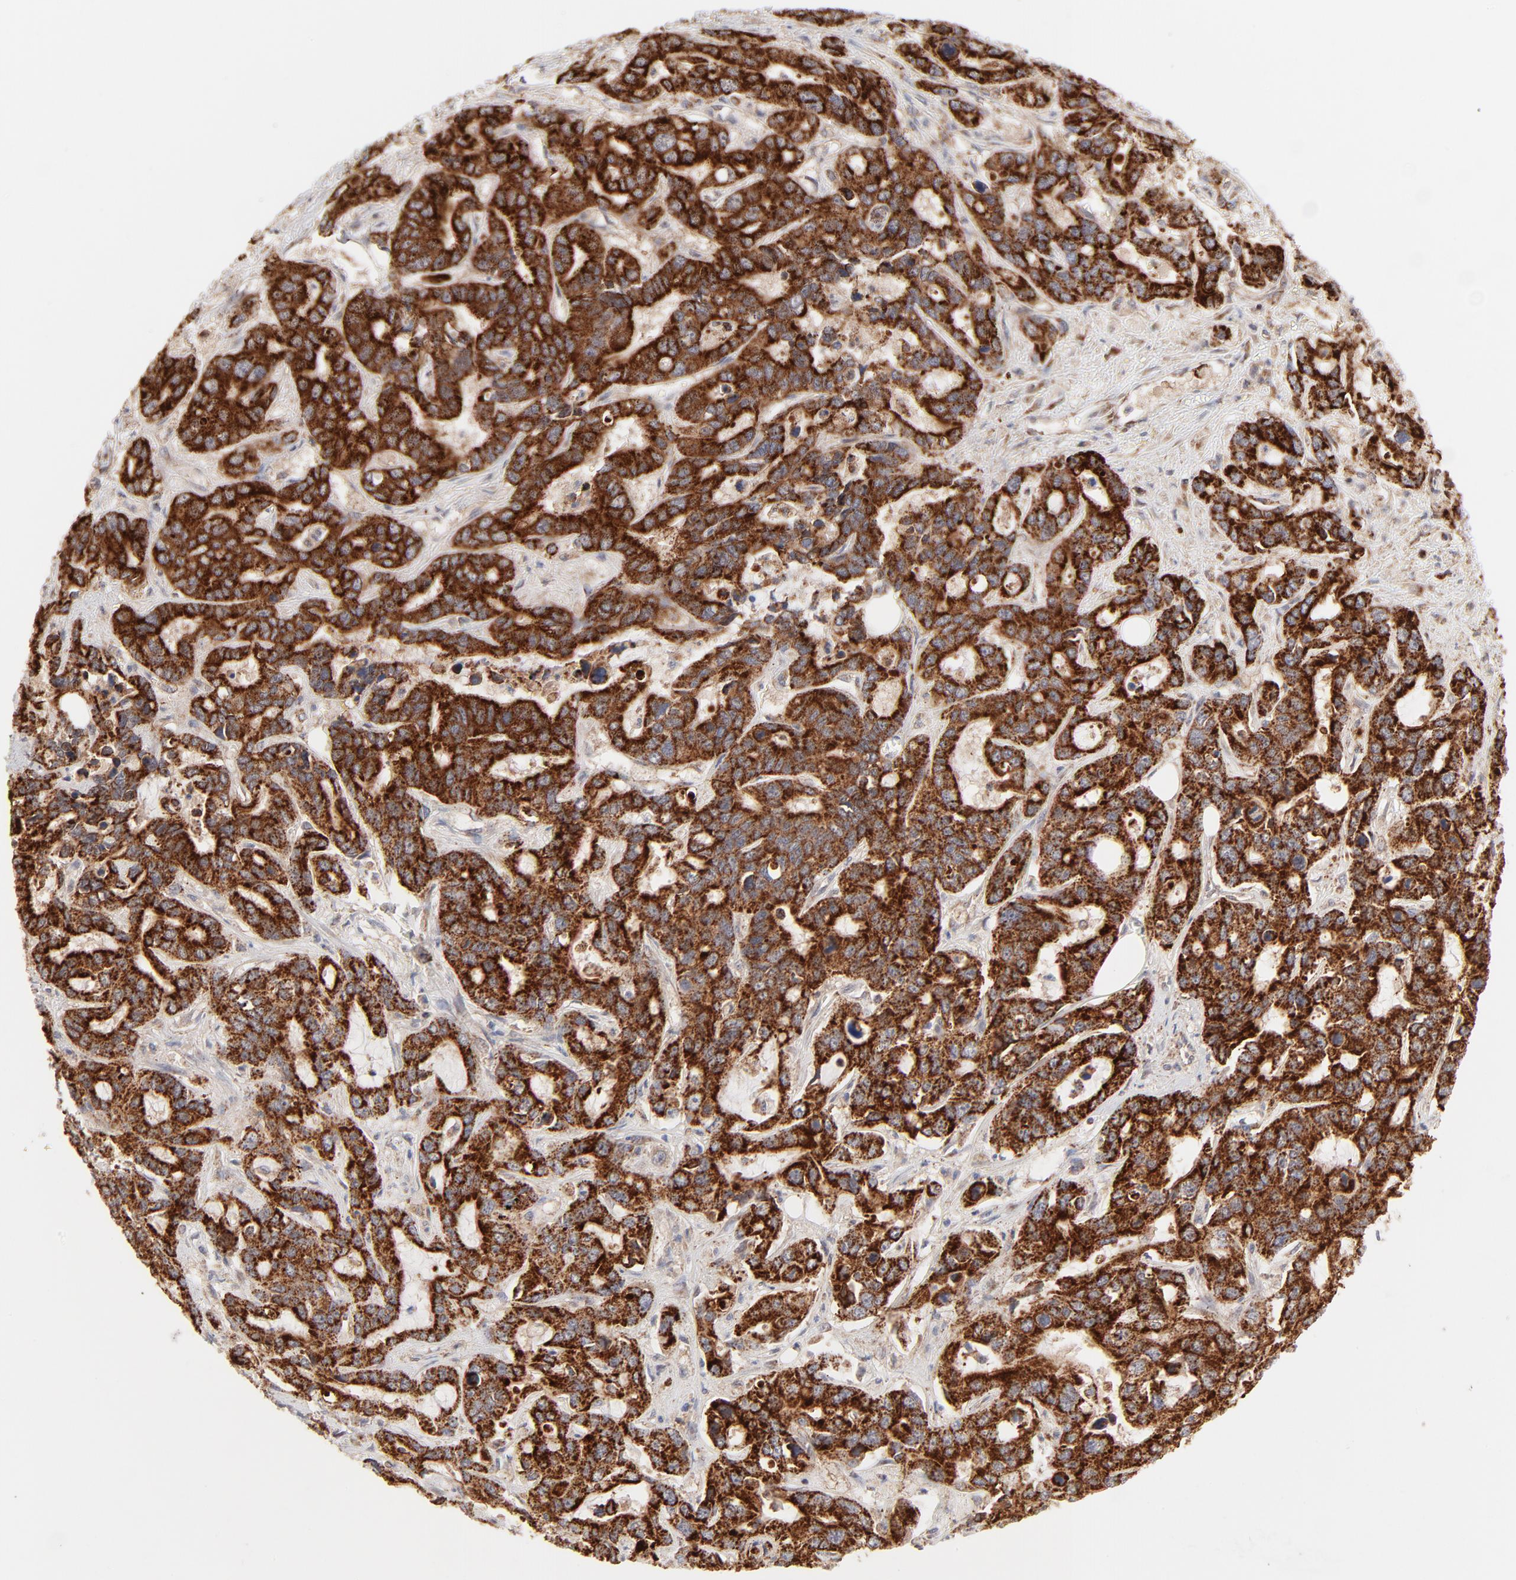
{"staining": {"intensity": "strong", "quantity": ">75%", "location": "cytoplasmic/membranous"}, "tissue": "liver cancer", "cell_type": "Tumor cells", "image_type": "cancer", "snomed": [{"axis": "morphology", "description": "Cholangiocarcinoma"}, {"axis": "topography", "description": "Liver"}], "caption": "DAB immunohistochemical staining of liver cancer shows strong cytoplasmic/membranous protein staining in about >75% of tumor cells.", "gene": "CSPG4", "patient": {"sex": "female", "age": 65}}